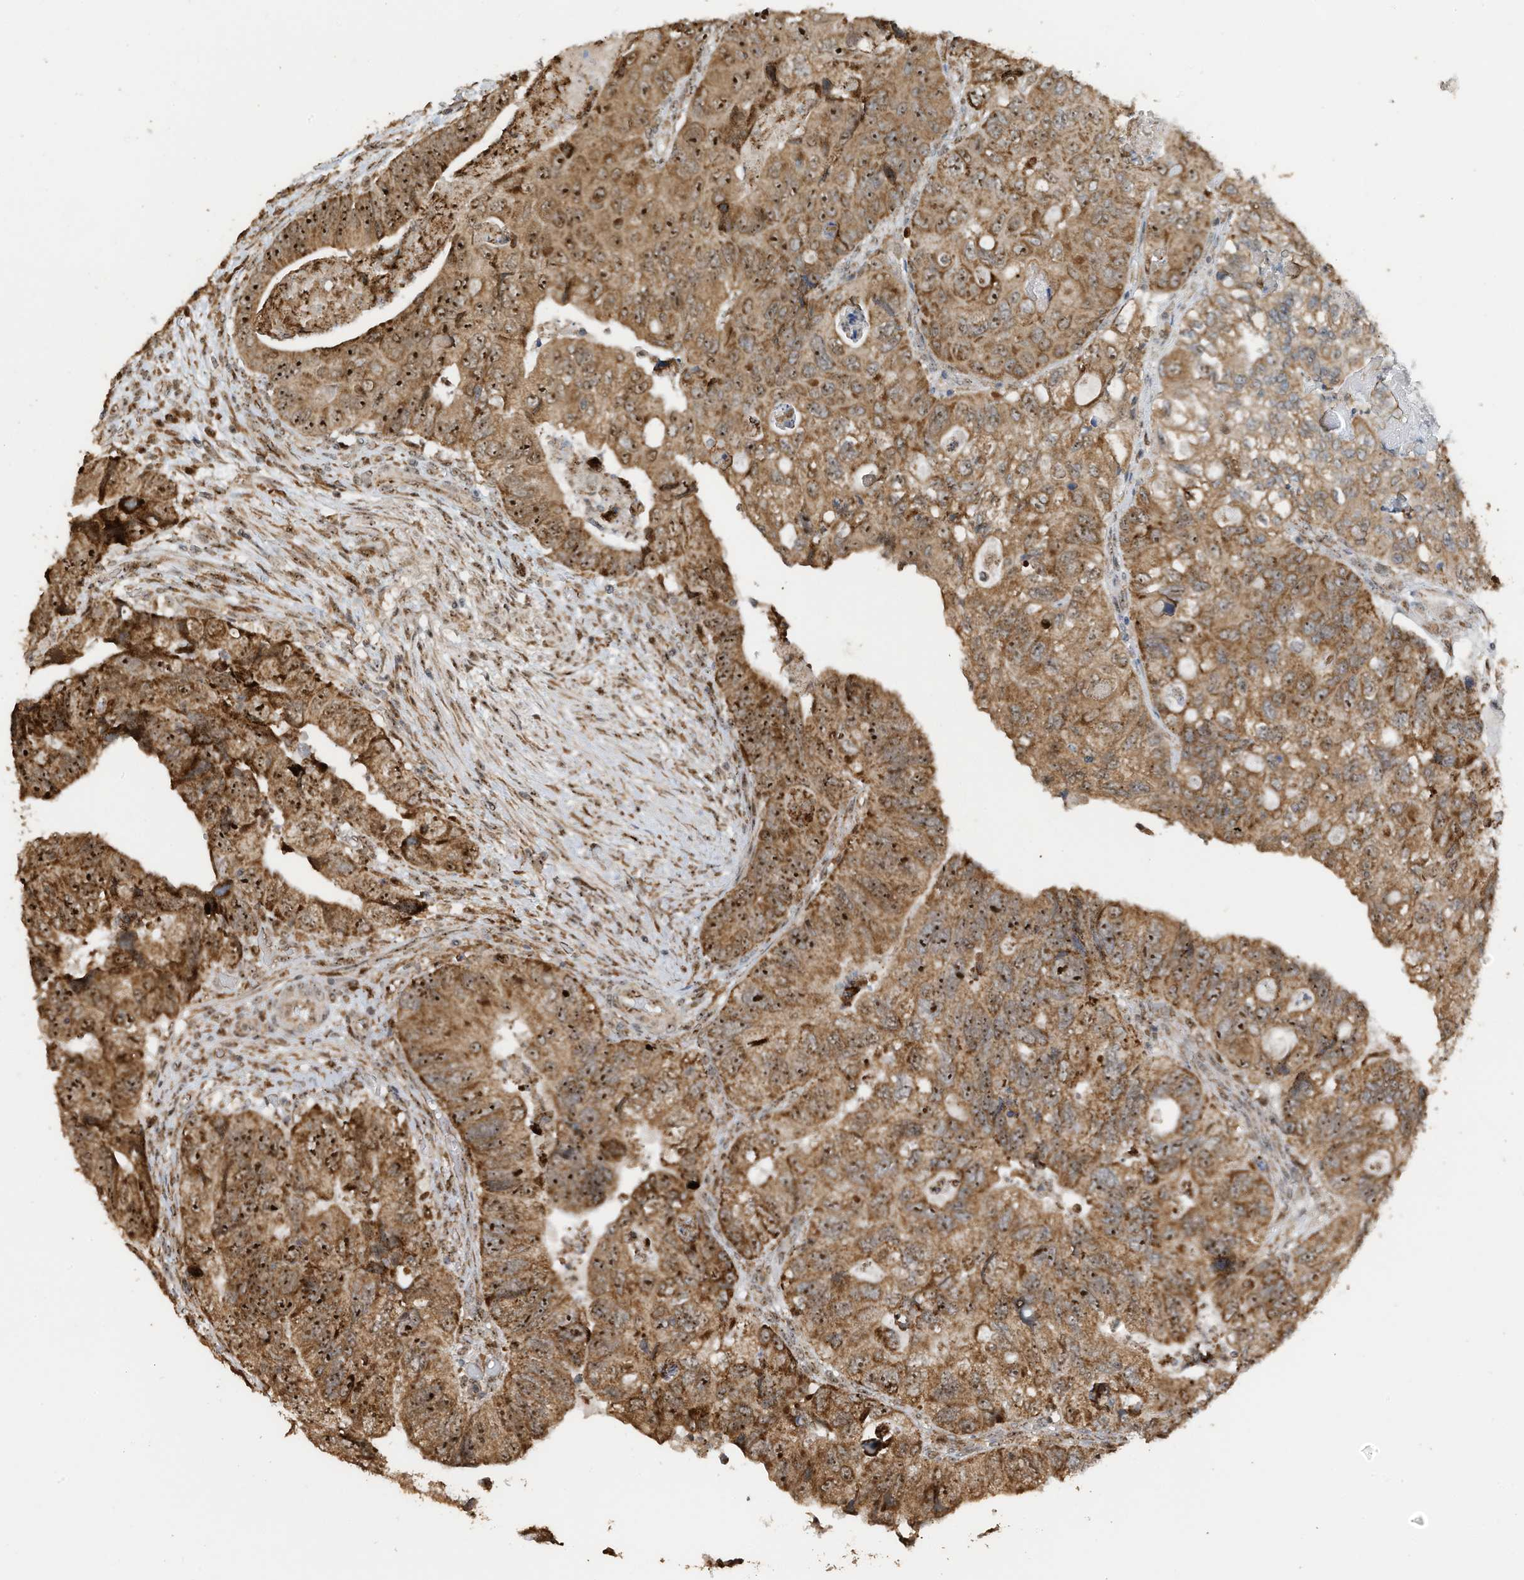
{"staining": {"intensity": "moderate", "quantity": ">75%", "location": "cytoplasmic/membranous,nuclear"}, "tissue": "colorectal cancer", "cell_type": "Tumor cells", "image_type": "cancer", "snomed": [{"axis": "morphology", "description": "Adenocarcinoma, NOS"}, {"axis": "topography", "description": "Rectum"}], "caption": "Immunohistochemistry (IHC) (DAB (3,3'-diaminobenzidine)) staining of adenocarcinoma (colorectal) reveals moderate cytoplasmic/membranous and nuclear protein staining in about >75% of tumor cells. Nuclei are stained in blue.", "gene": "ERLEC1", "patient": {"sex": "male", "age": 63}}